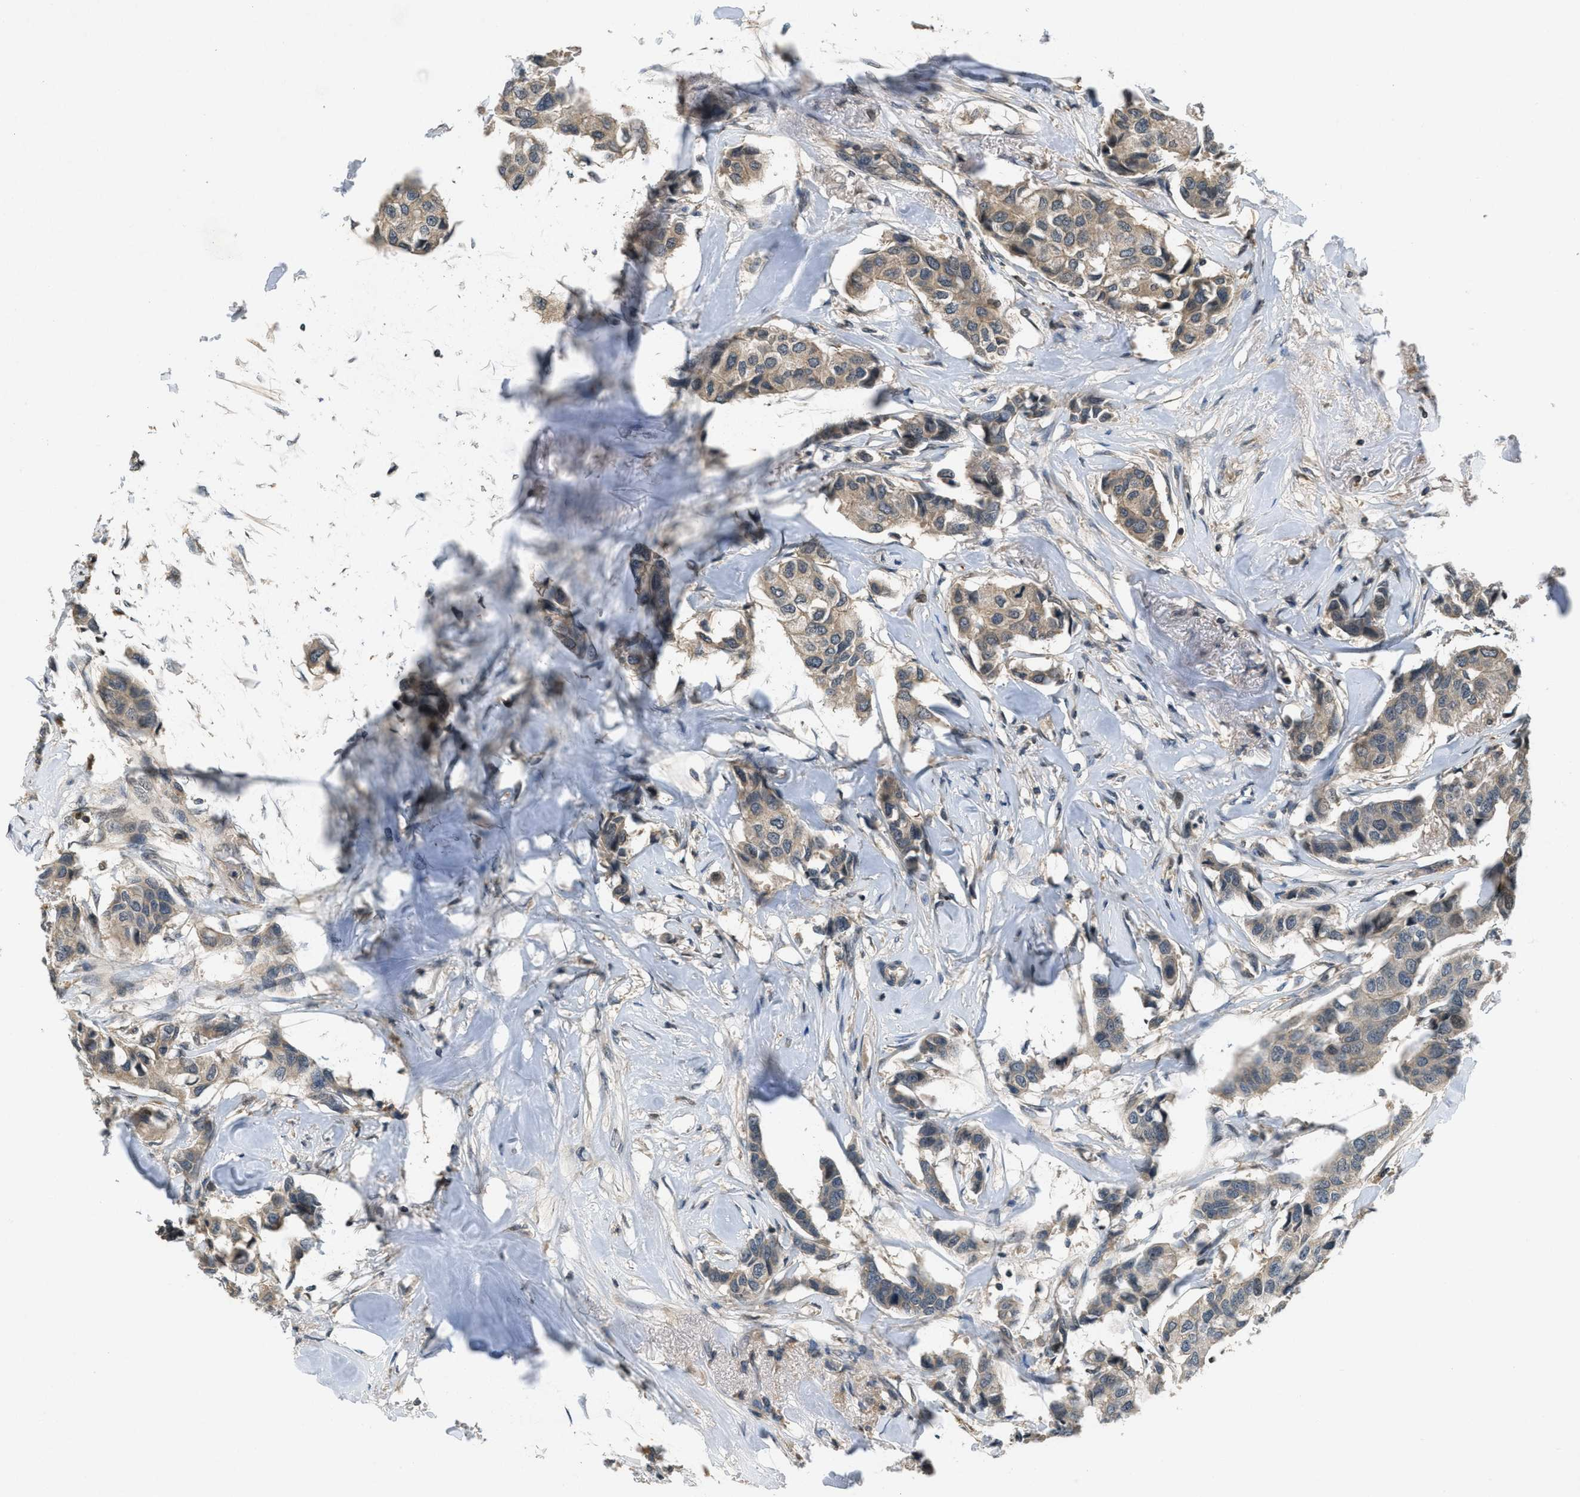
{"staining": {"intensity": "weak", "quantity": ">75%", "location": "cytoplasmic/membranous"}, "tissue": "breast cancer", "cell_type": "Tumor cells", "image_type": "cancer", "snomed": [{"axis": "morphology", "description": "Duct carcinoma"}, {"axis": "topography", "description": "Breast"}], "caption": "Weak cytoplasmic/membranous expression for a protein is present in approximately >75% of tumor cells of breast invasive ductal carcinoma using immunohistochemistry (IHC).", "gene": "ATG7", "patient": {"sex": "female", "age": 80}}